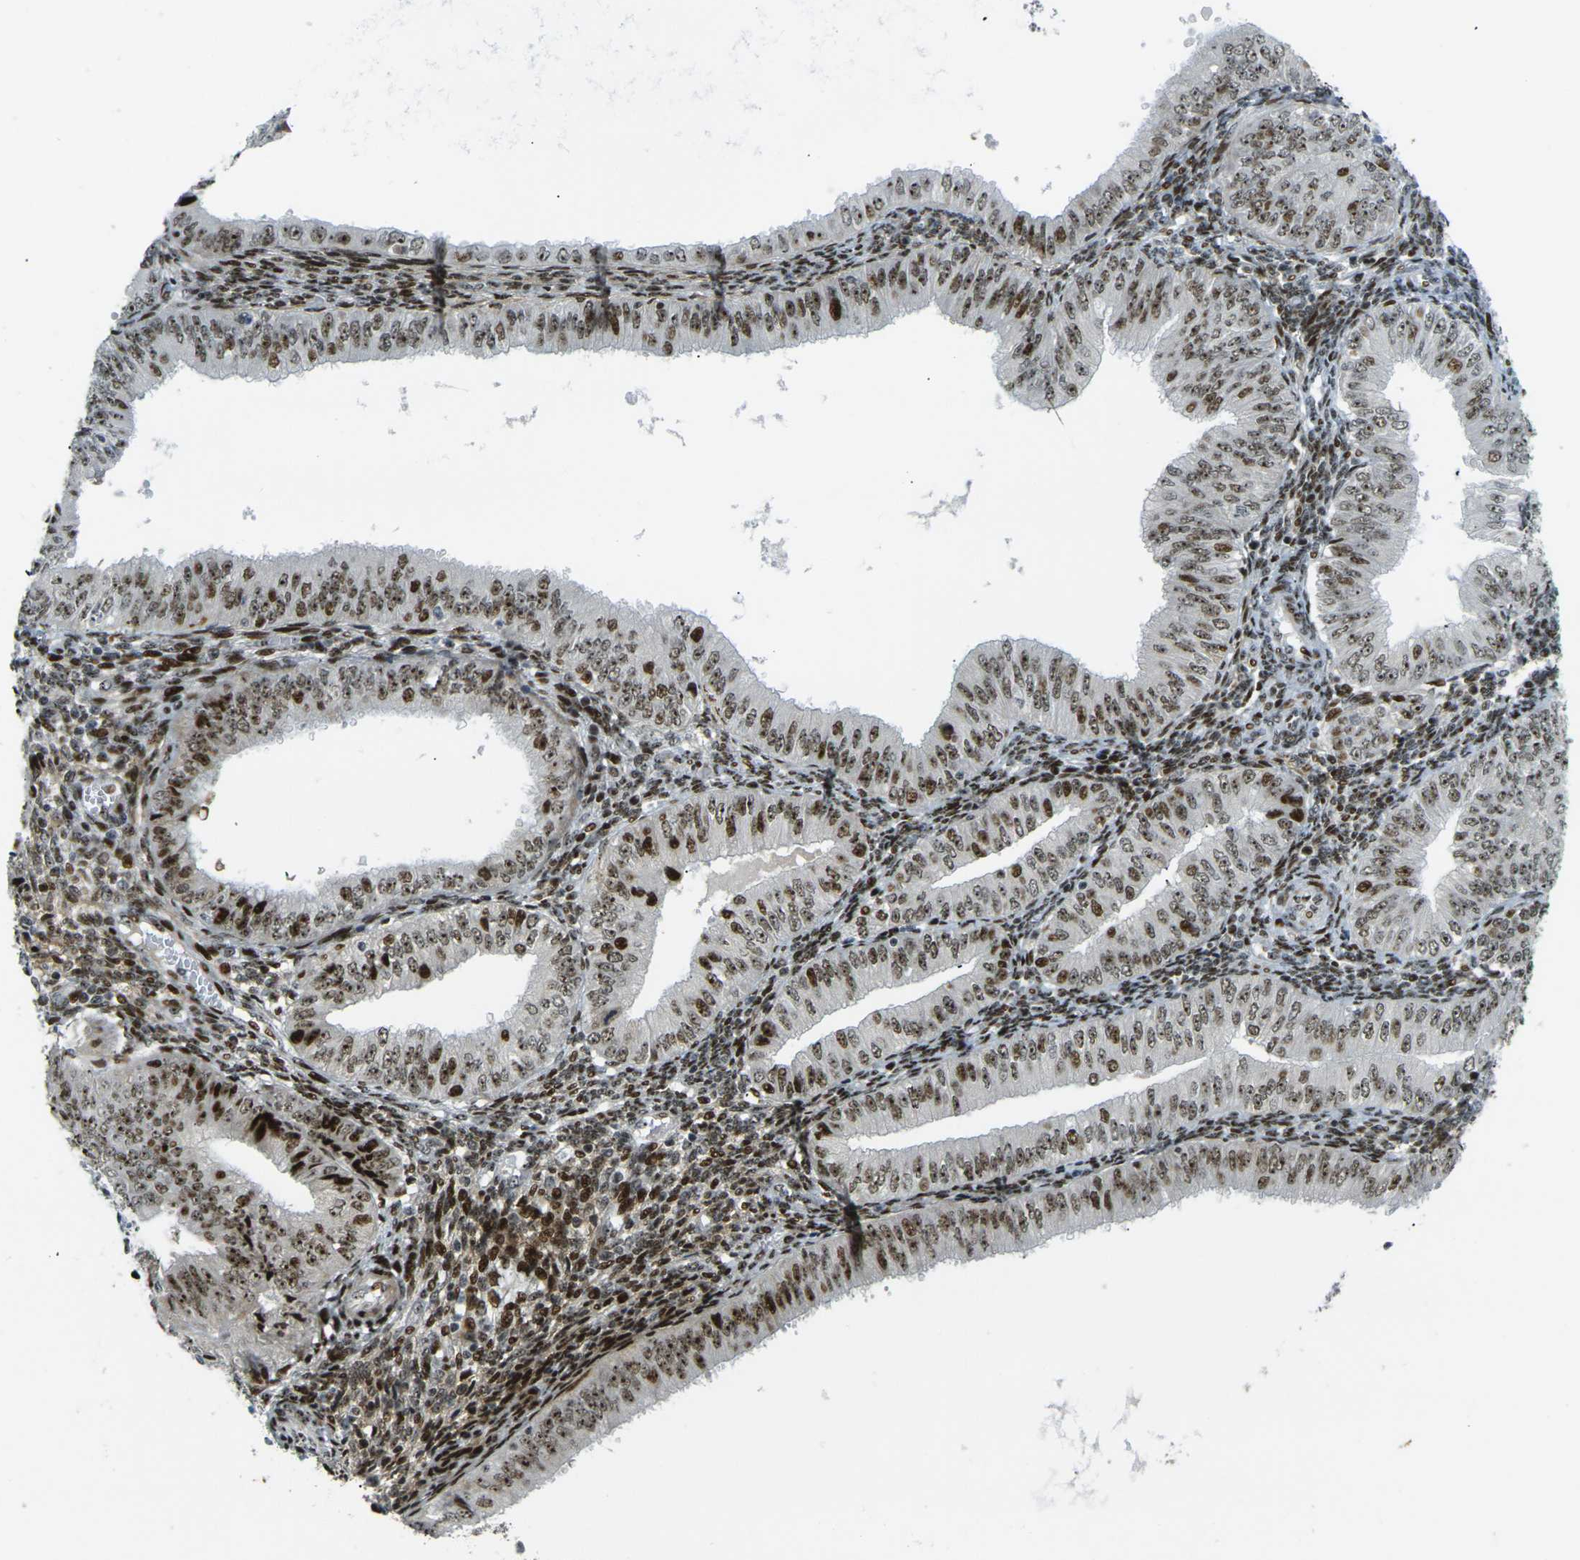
{"staining": {"intensity": "strong", "quantity": ">75%", "location": "nuclear"}, "tissue": "endometrial cancer", "cell_type": "Tumor cells", "image_type": "cancer", "snomed": [{"axis": "morphology", "description": "Normal tissue, NOS"}, {"axis": "morphology", "description": "Adenocarcinoma, NOS"}, {"axis": "topography", "description": "Endometrium"}], "caption": "The histopathology image demonstrates staining of endometrial cancer, revealing strong nuclear protein expression (brown color) within tumor cells.", "gene": "UBE2C", "patient": {"sex": "female", "age": 53}}